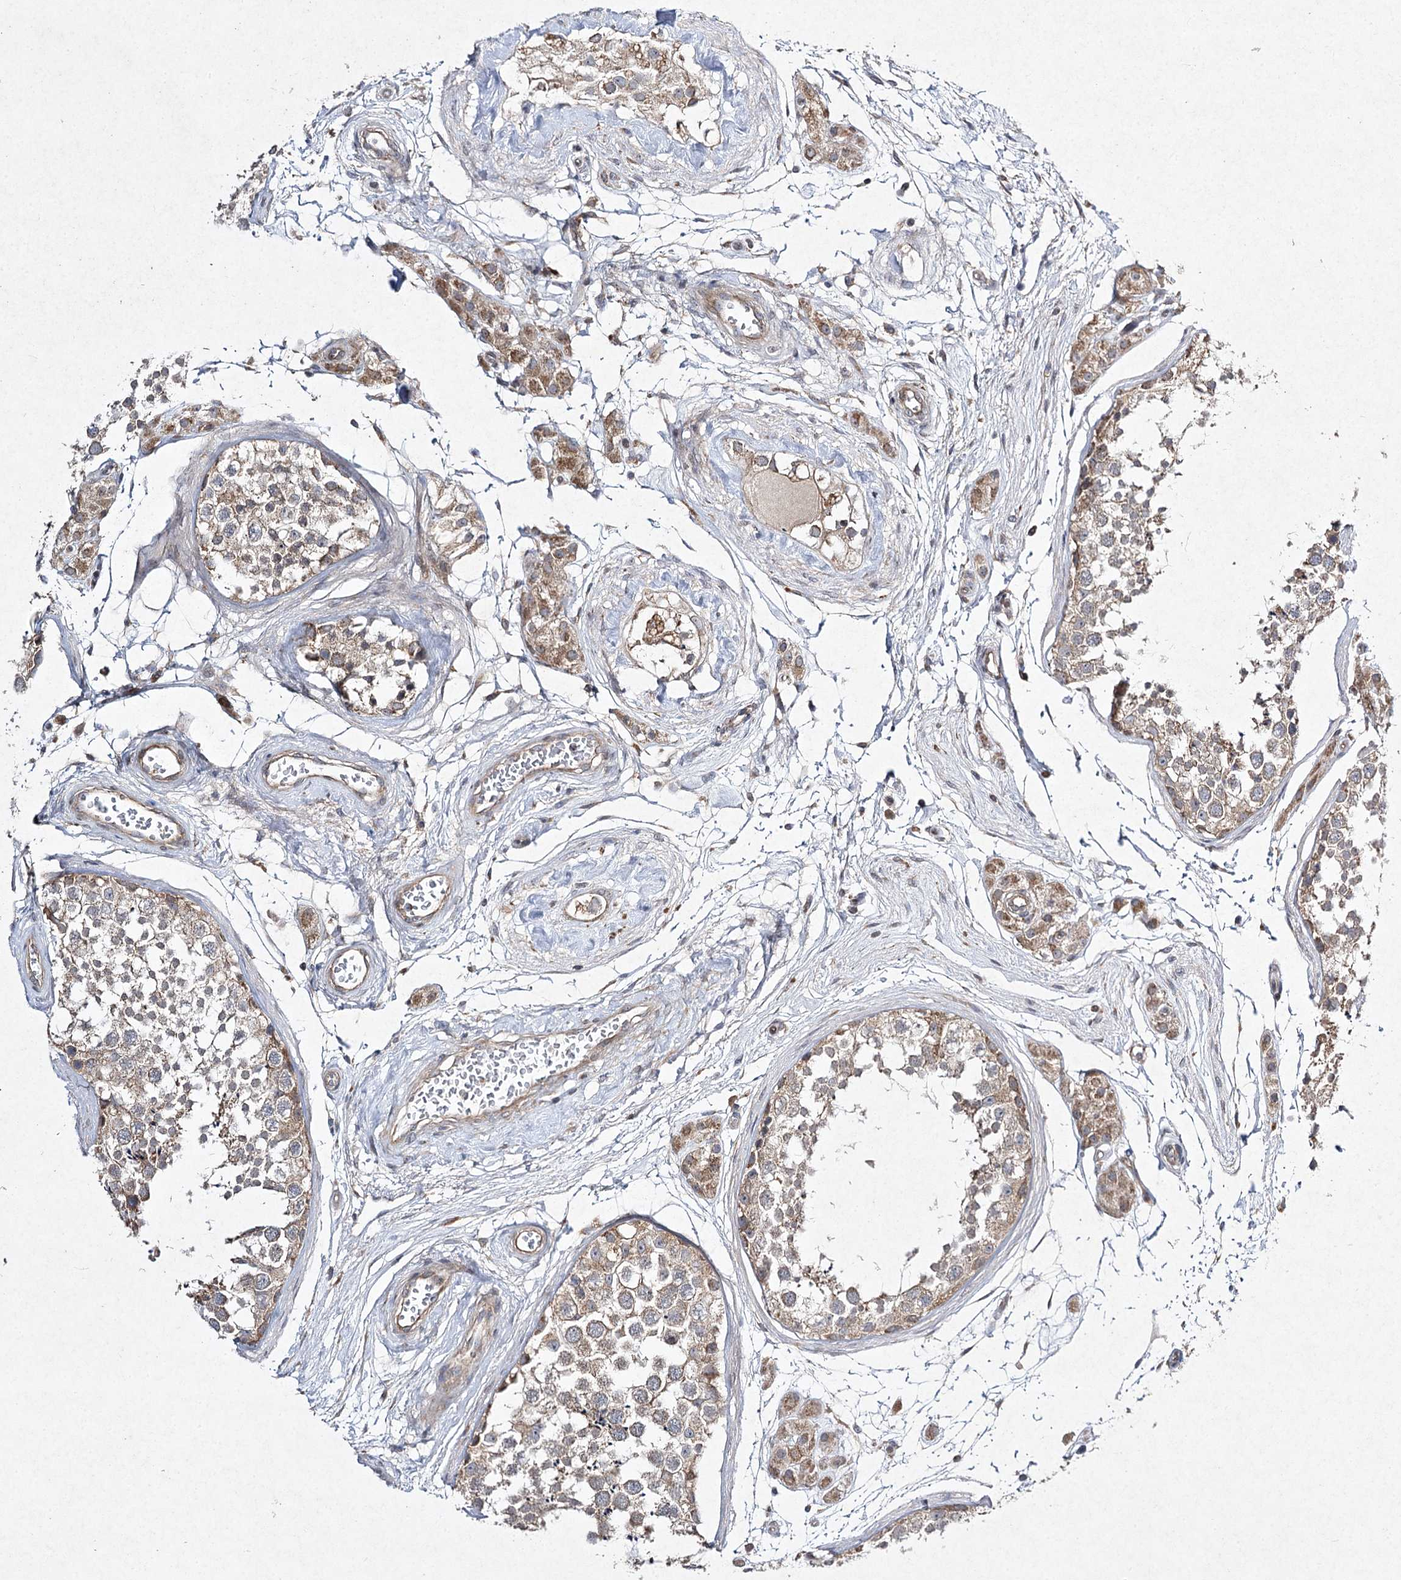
{"staining": {"intensity": "weak", "quantity": "25%-75%", "location": "cytoplasmic/membranous"}, "tissue": "testis", "cell_type": "Cells in seminiferous ducts", "image_type": "normal", "snomed": [{"axis": "morphology", "description": "Normal tissue, NOS"}, {"axis": "topography", "description": "Testis"}], "caption": "Brown immunohistochemical staining in unremarkable human testis demonstrates weak cytoplasmic/membranous expression in about 25%-75% of cells in seminiferous ducts.", "gene": "FANCL", "patient": {"sex": "male", "age": 56}}